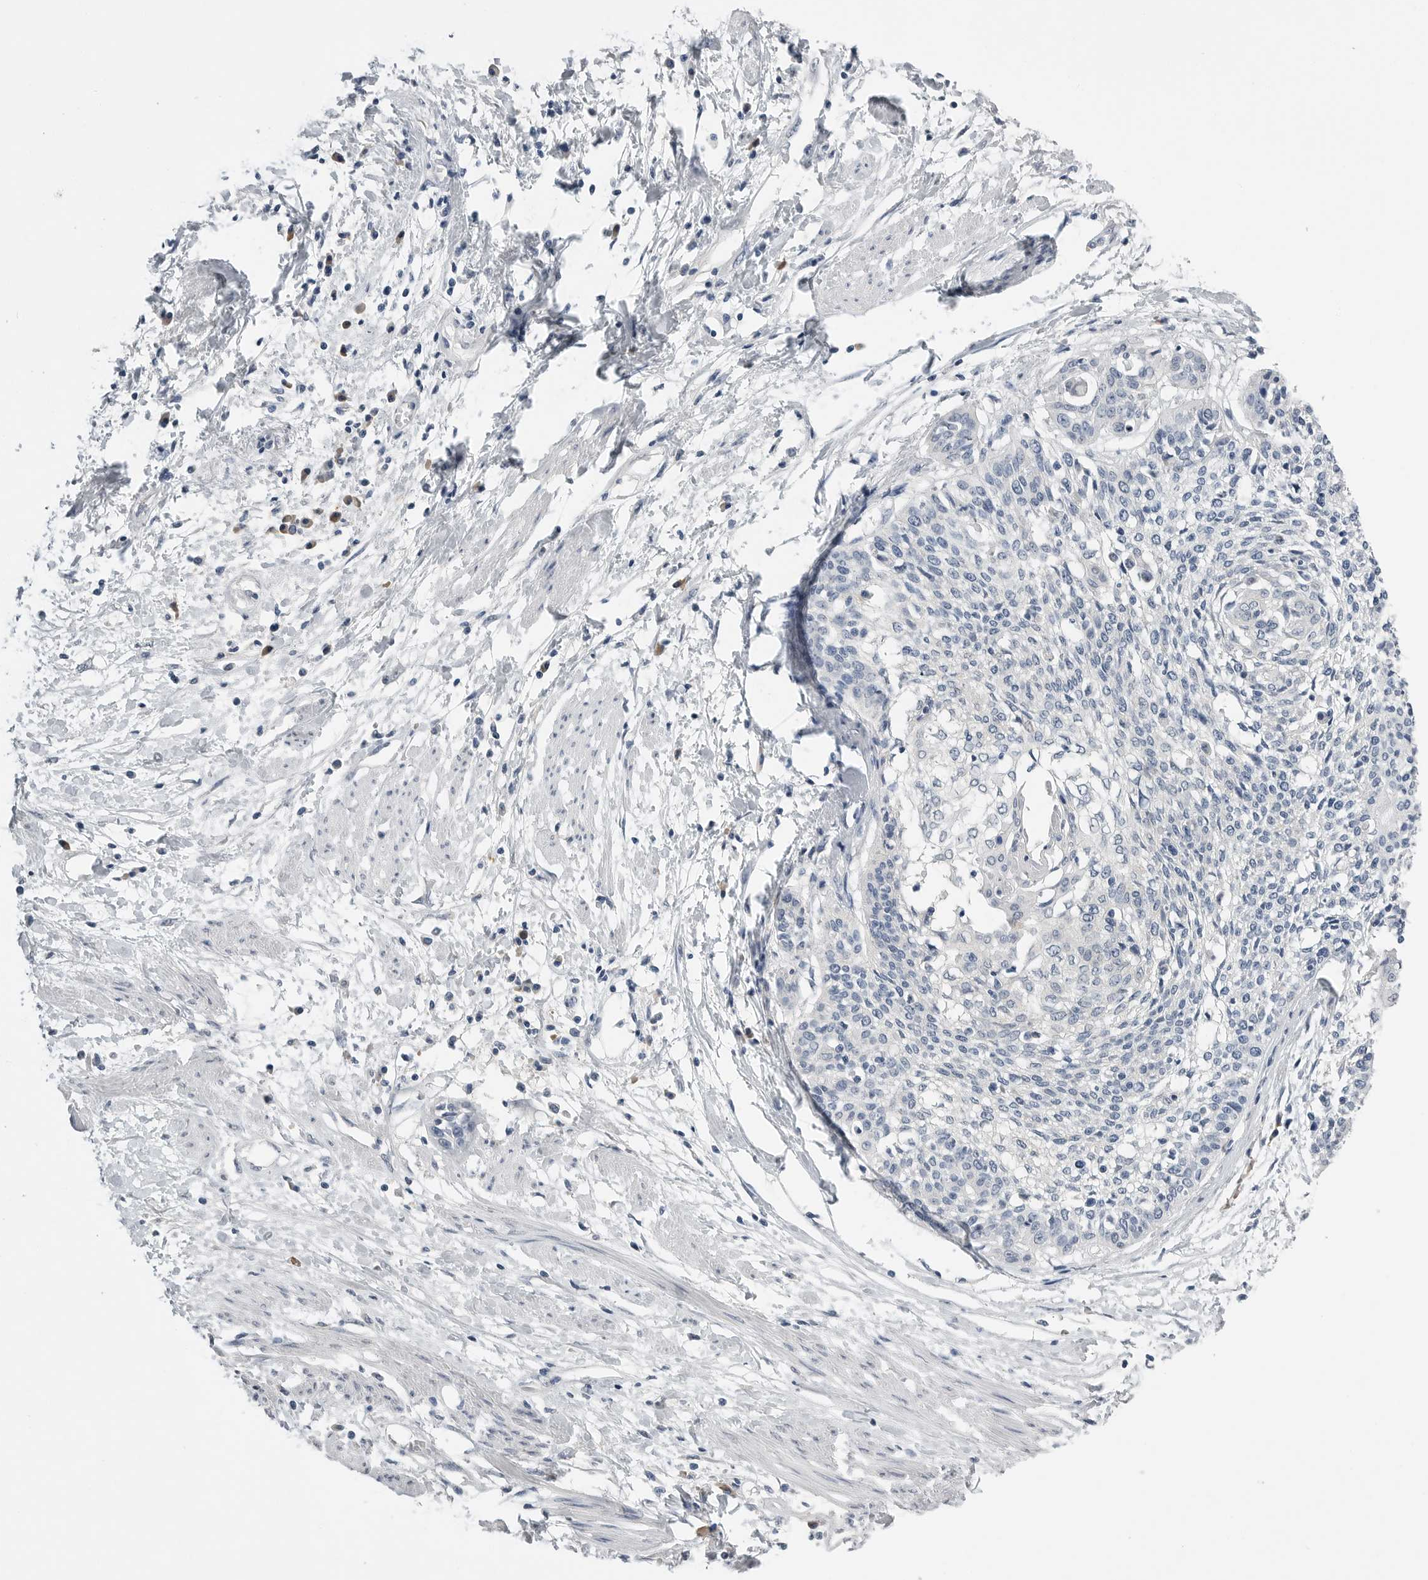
{"staining": {"intensity": "negative", "quantity": "none", "location": "none"}, "tissue": "cervical cancer", "cell_type": "Tumor cells", "image_type": "cancer", "snomed": [{"axis": "morphology", "description": "Squamous cell carcinoma, NOS"}, {"axis": "topography", "description": "Cervix"}], "caption": "Photomicrograph shows no significant protein positivity in tumor cells of cervical squamous cell carcinoma. The staining was performed using DAB (3,3'-diaminobenzidine) to visualize the protein expression in brown, while the nuclei were stained in blue with hematoxylin (Magnification: 20x).", "gene": "FABP6", "patient": {"sex": "female", "age": 57}}